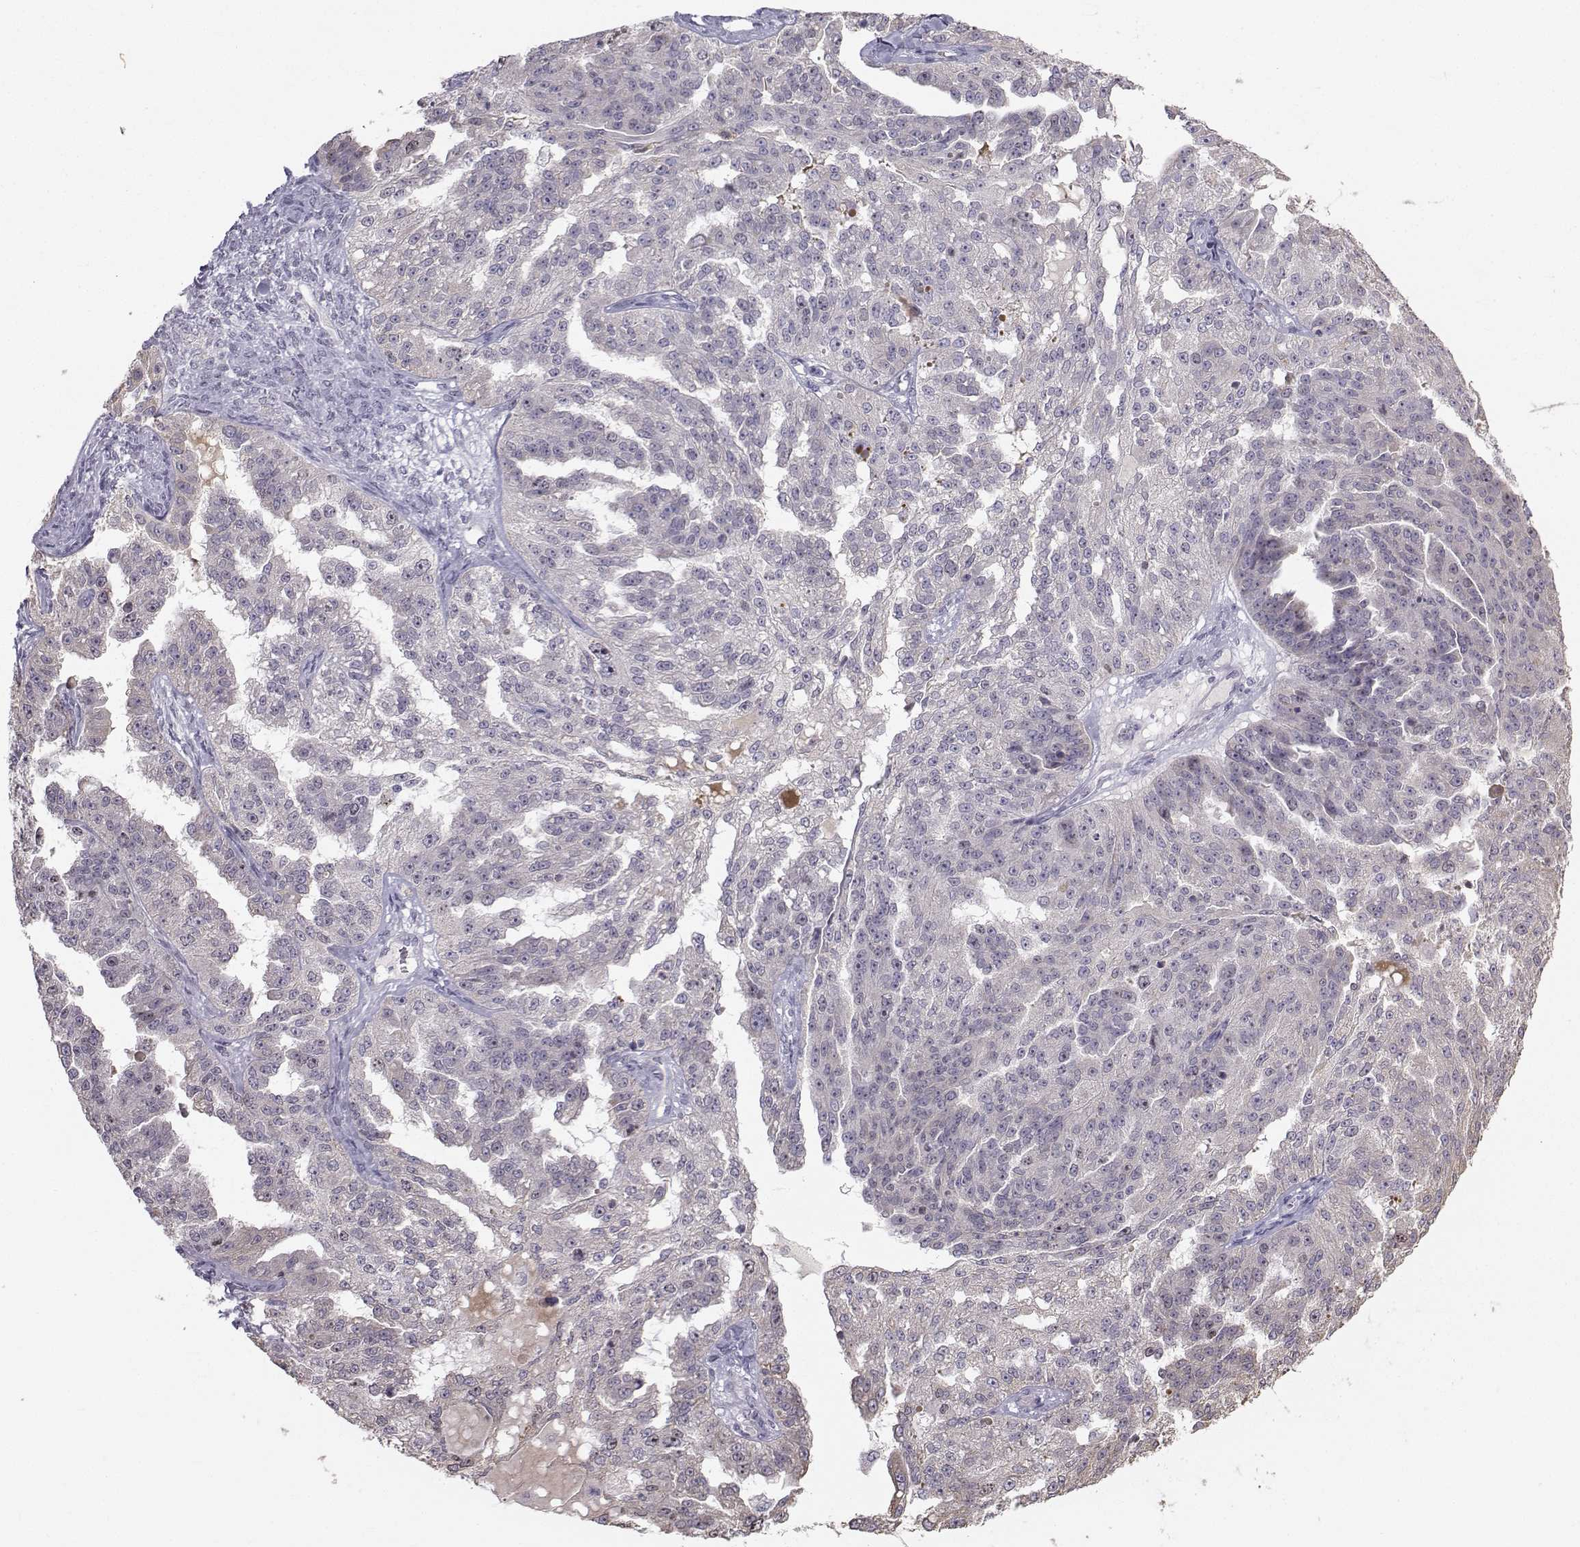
{"staining": {"intensity": "negative", "quantity": "none", "location": "none"}, "tissue": "ovarian cancer", "cell_type": "Tumor cells", "image_type": "cancer", "snomed": [{"axis": "morphology", "description": "Cystadenocarcinoma, serous, NOS"}, {"axis": "topography", "description": "Ovary"}], "caption": "Tumor cells show no significant protein expression in ovarian cancer (serous cystadenocarcinoma).", "gene": "LRP8", "patient": {"sex": "female", "age": 58}}